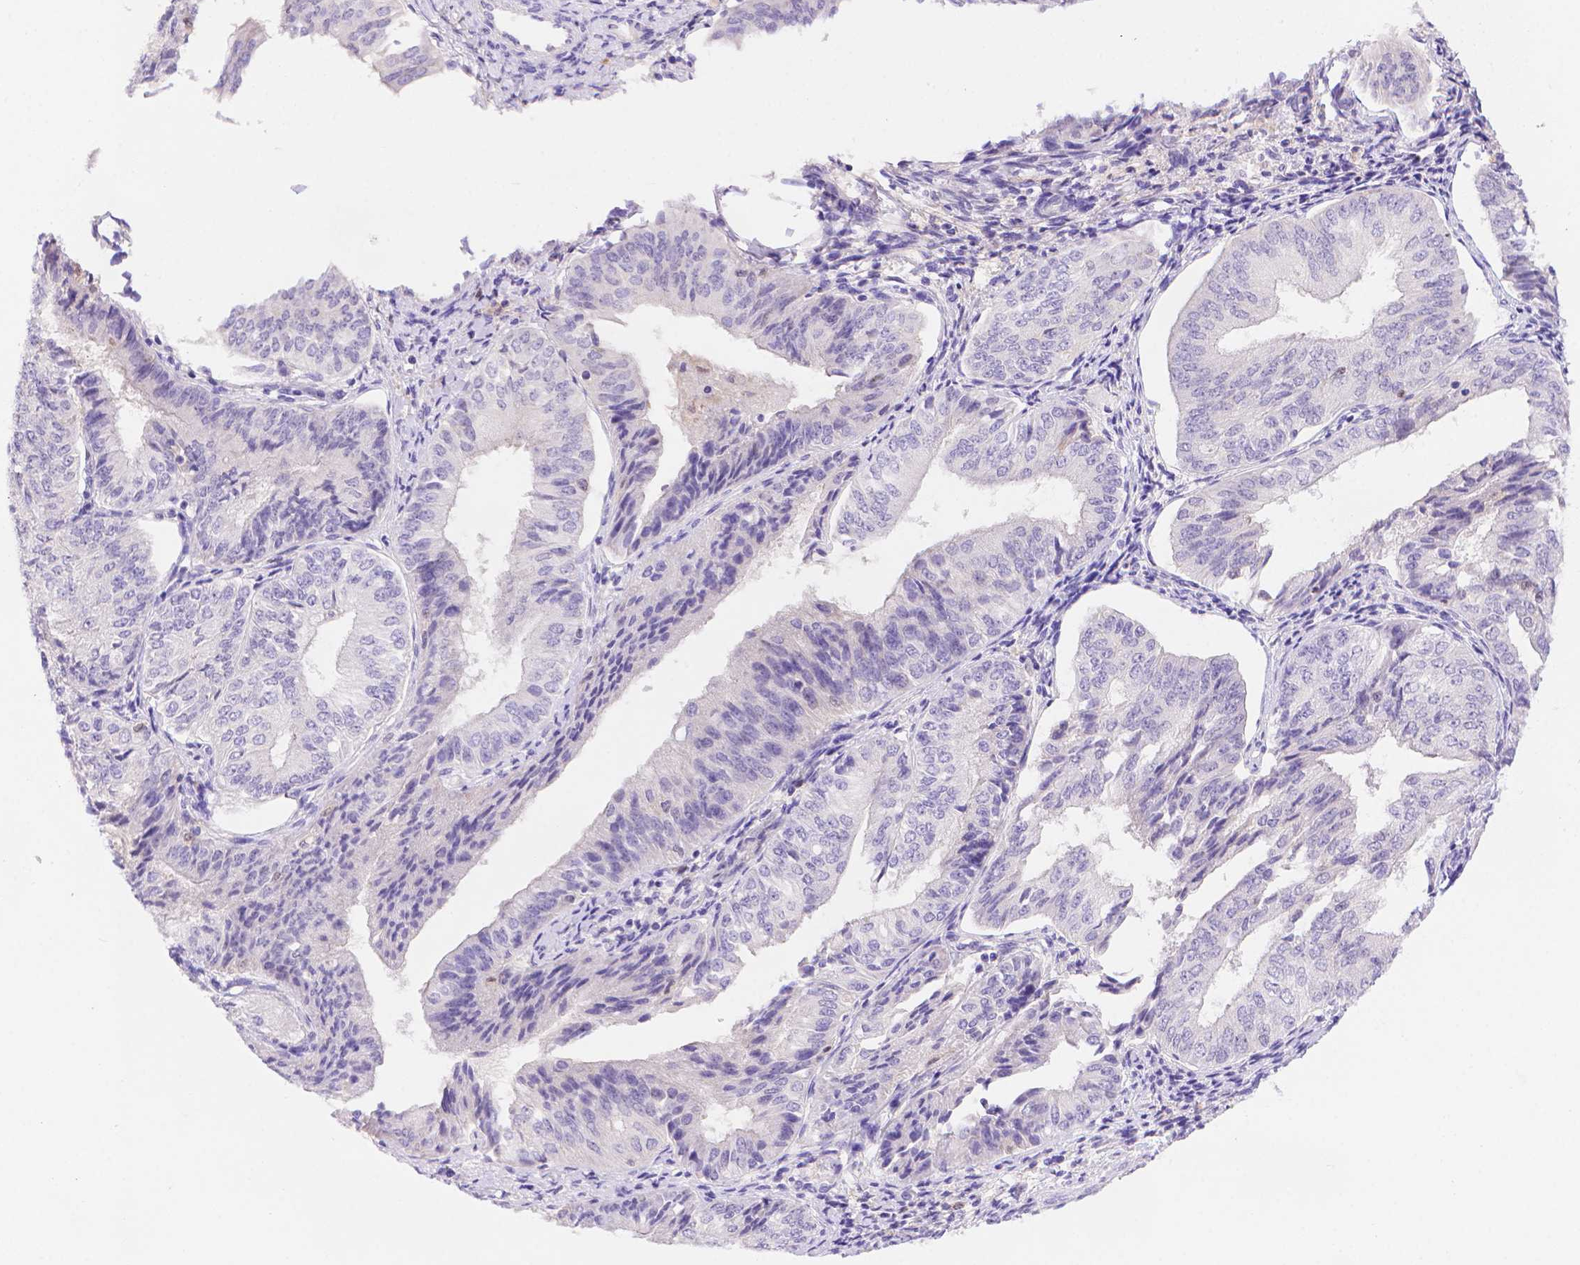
{"staining": {"intensity": "negative", "quantity": "none", "location": "none"}, "tissue": "endometrial cancer", "cell_type": "Tumor cells", "image_type": "cancer", "snomed": [{"axis": "morphology", "description": "Adenocarcinoma, NOS"}, {"axis": "topography", "description": "Endometrium"}], "caption": "Endometrial adenocarcinoma was stained to show a protein in brown. There is no significant positivity in tumor cells.", "gene": "FGD2", "patient": {"sex": "female", "age": 58}}